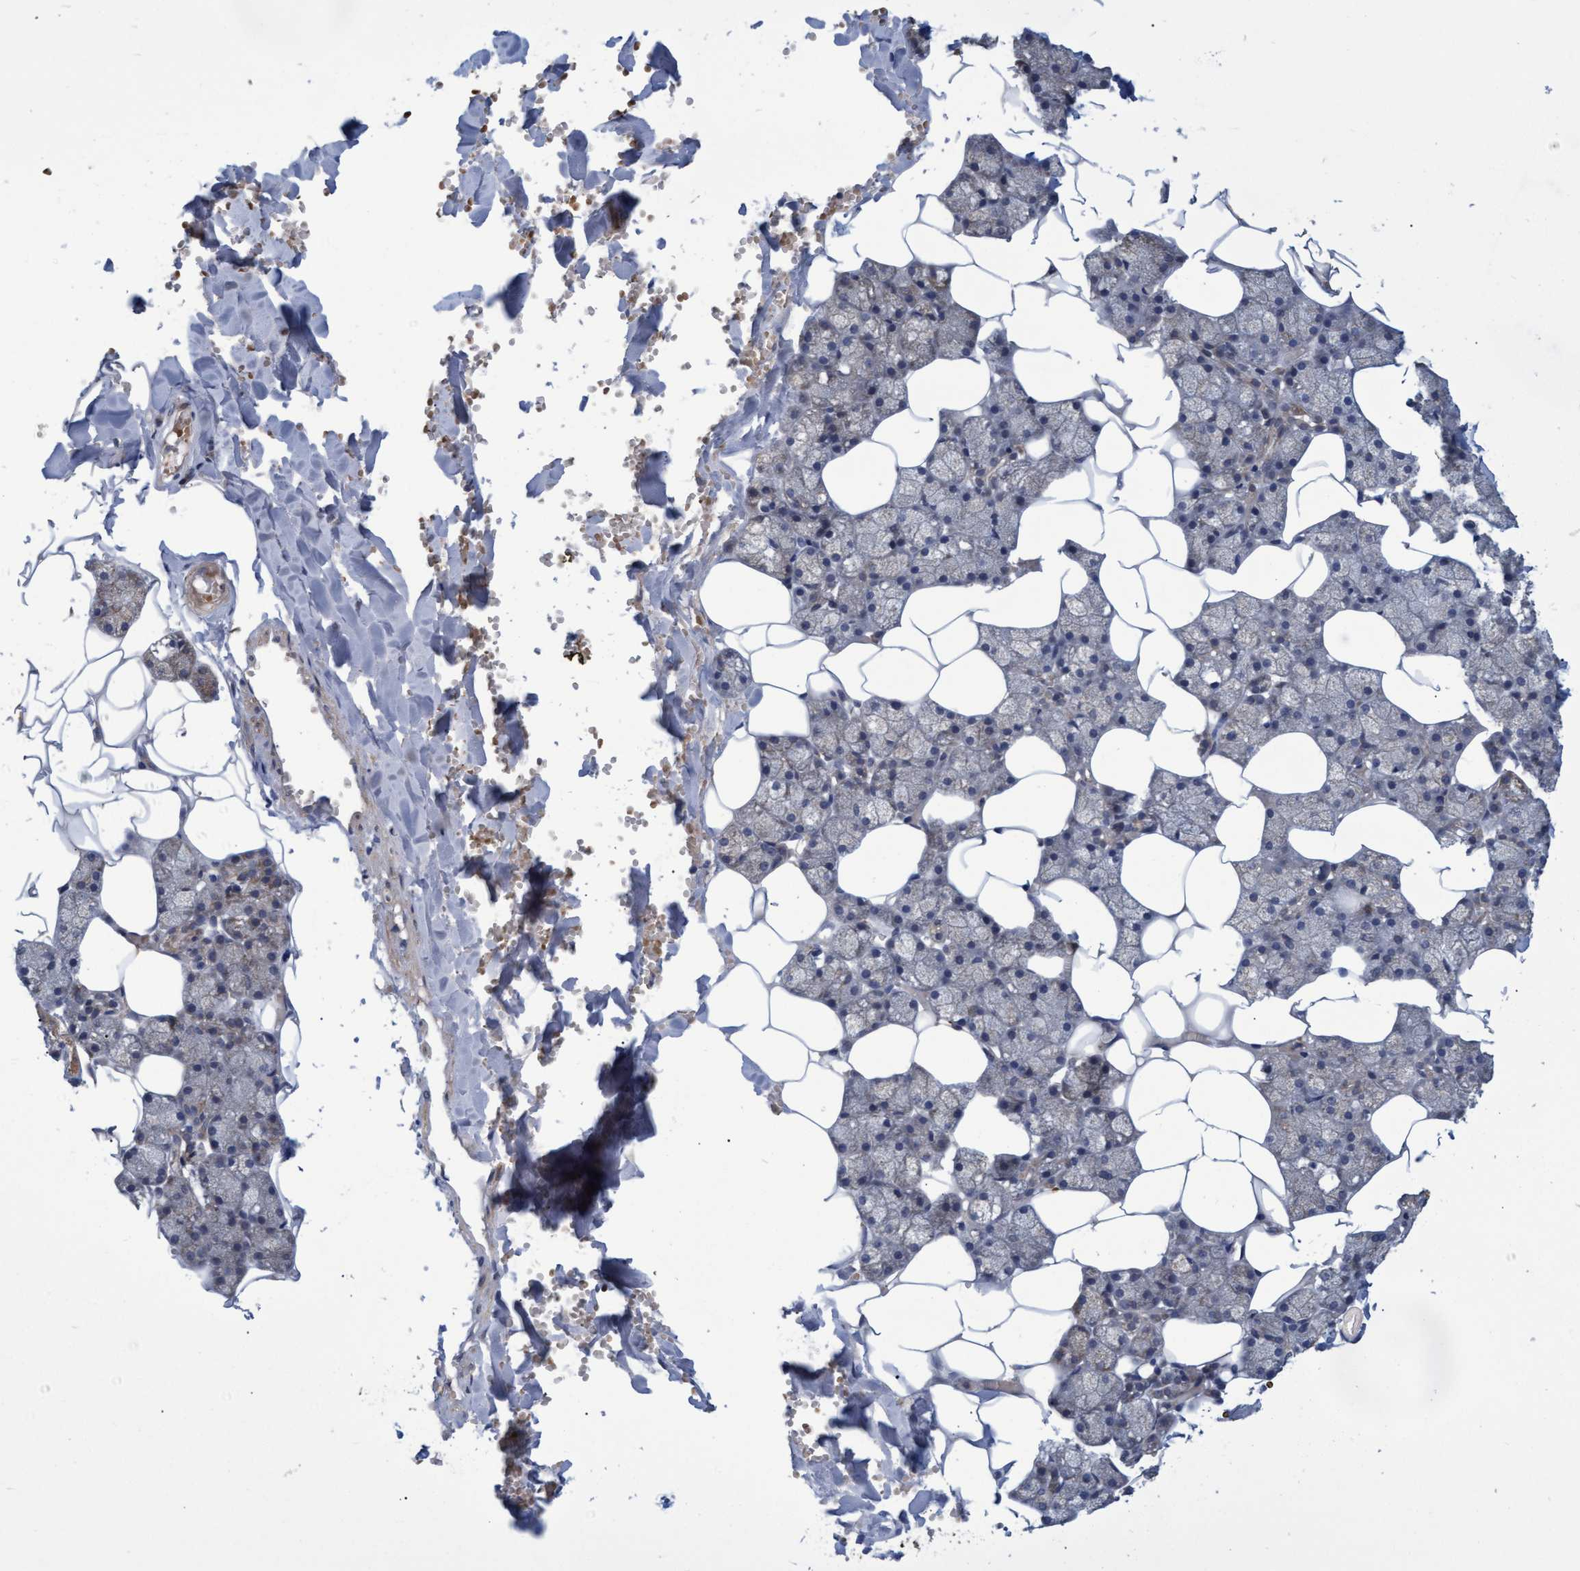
{"staining": {"intensity": "moderate", "quantity": "25%-75%", "location": "cytoplasmic/membranous"}, "tissue": "salivary gland", "cell_type": "Glandular cells", "image_type": "normal", "snomed": [{"axis": "morphology", "description": "Normal tissue, NOS"}, {"axis": "topography", "description": "Salivary gland"}], "caption": "Immunohistochemistry (IHC) of normal human salivary gland exhibits medium levels of moderate cytoplasmic/membranous expression in approximately 25%-75% of glandular cells. Nuclei are stained in blue.", "gene": "NAA15", "patient": {"sex": "male", "age": 62}}